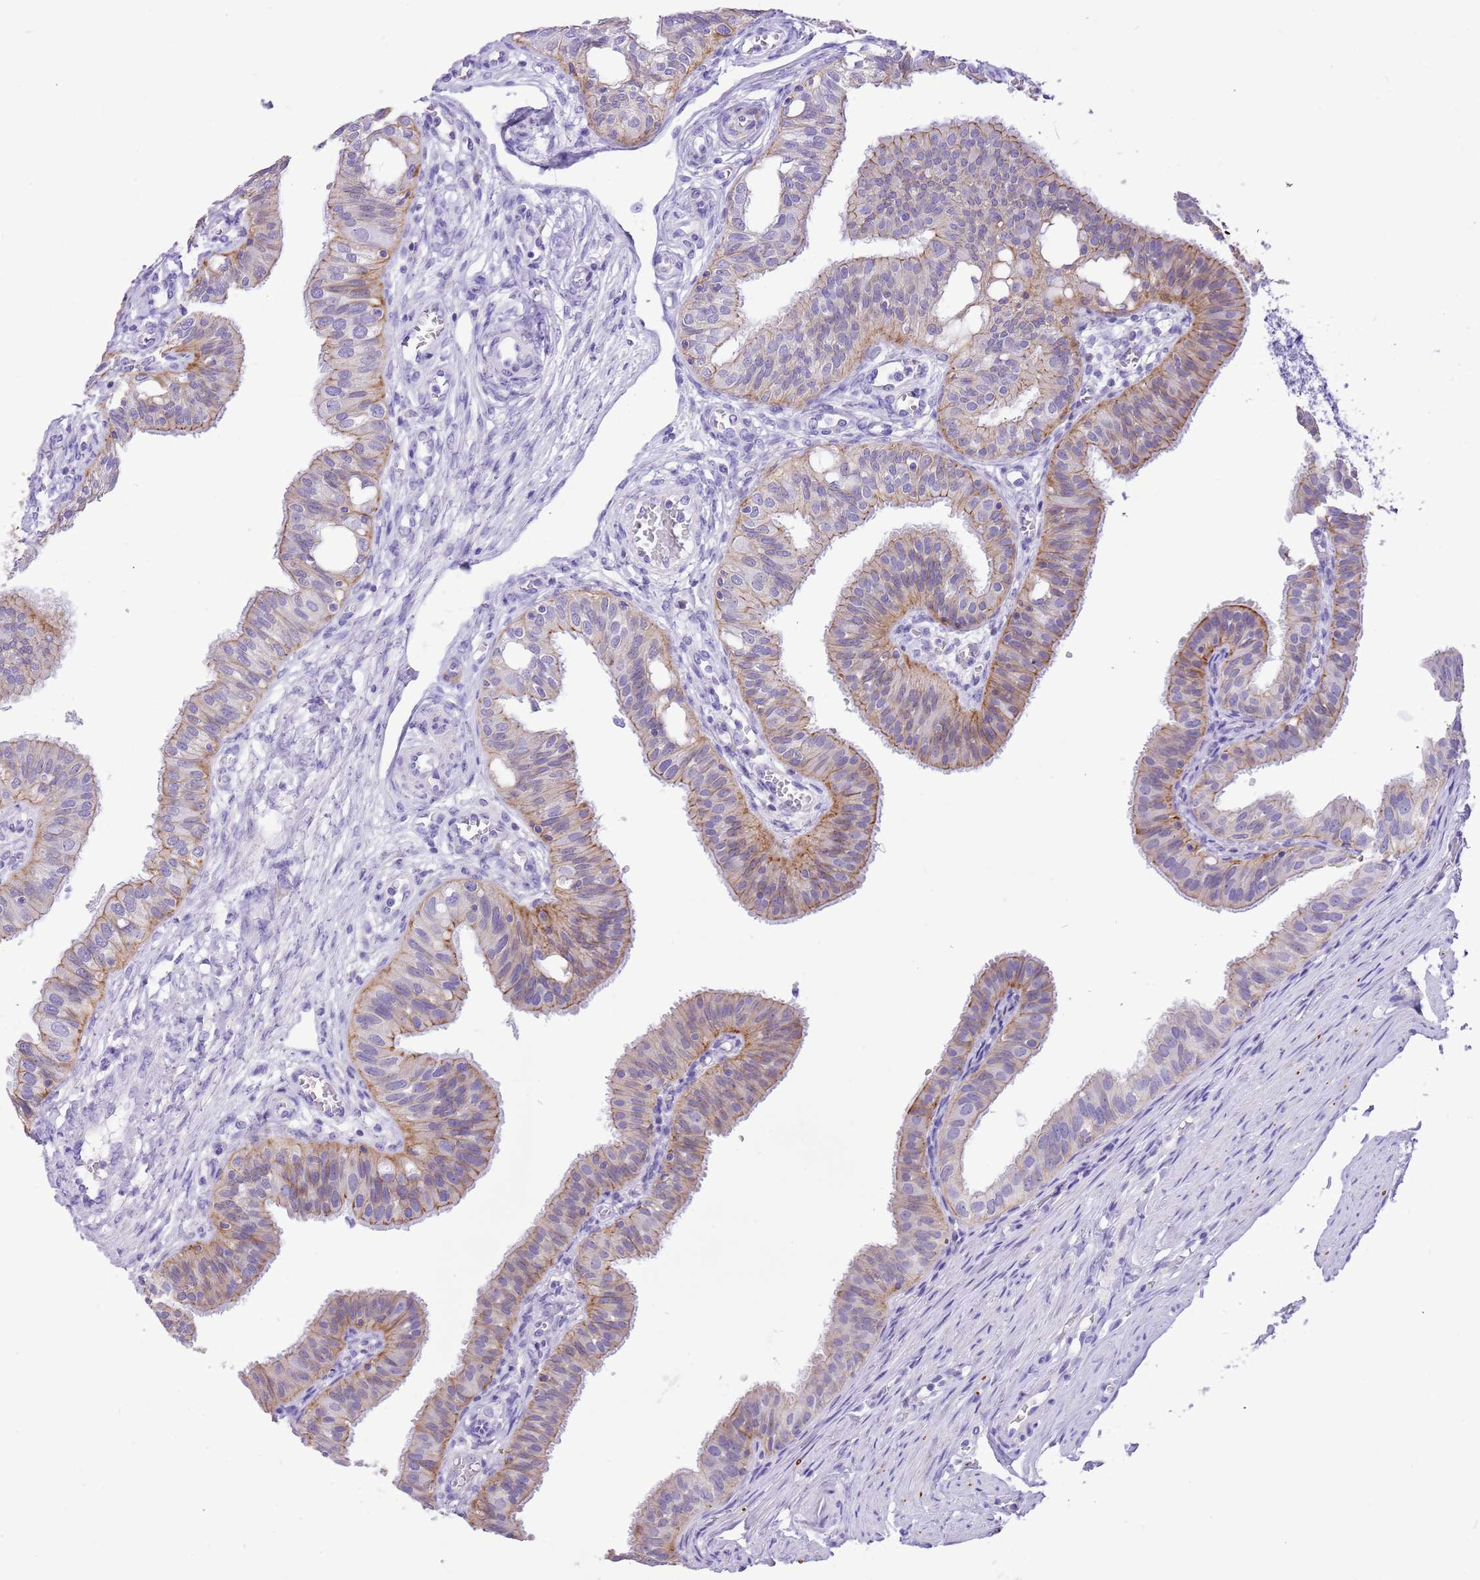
{"staining": {"intensity": "moderate", "quantity": ">75%", "location": "cytoplasmic/membranous"}, "tissue": "fallopian tube", "cell_type": "Glandular cells", "image_type": "normal", "snomed": [{"axis": "morphology", "description": "Normal tissue, NOS"}, {"axis": "topography", "description": "Fallopian tube"}, {"axis": "topography", "description": "Ovary"}], "caption": "Moderate cytoplasmic/membranous expression for a protein is present in approximately >75% of glandular cells of unremarkable fallopian tube using immunohistochemistry (IHC).", "gene": "R3HDM4", "patient": {"sex": "female", "age": 42}}